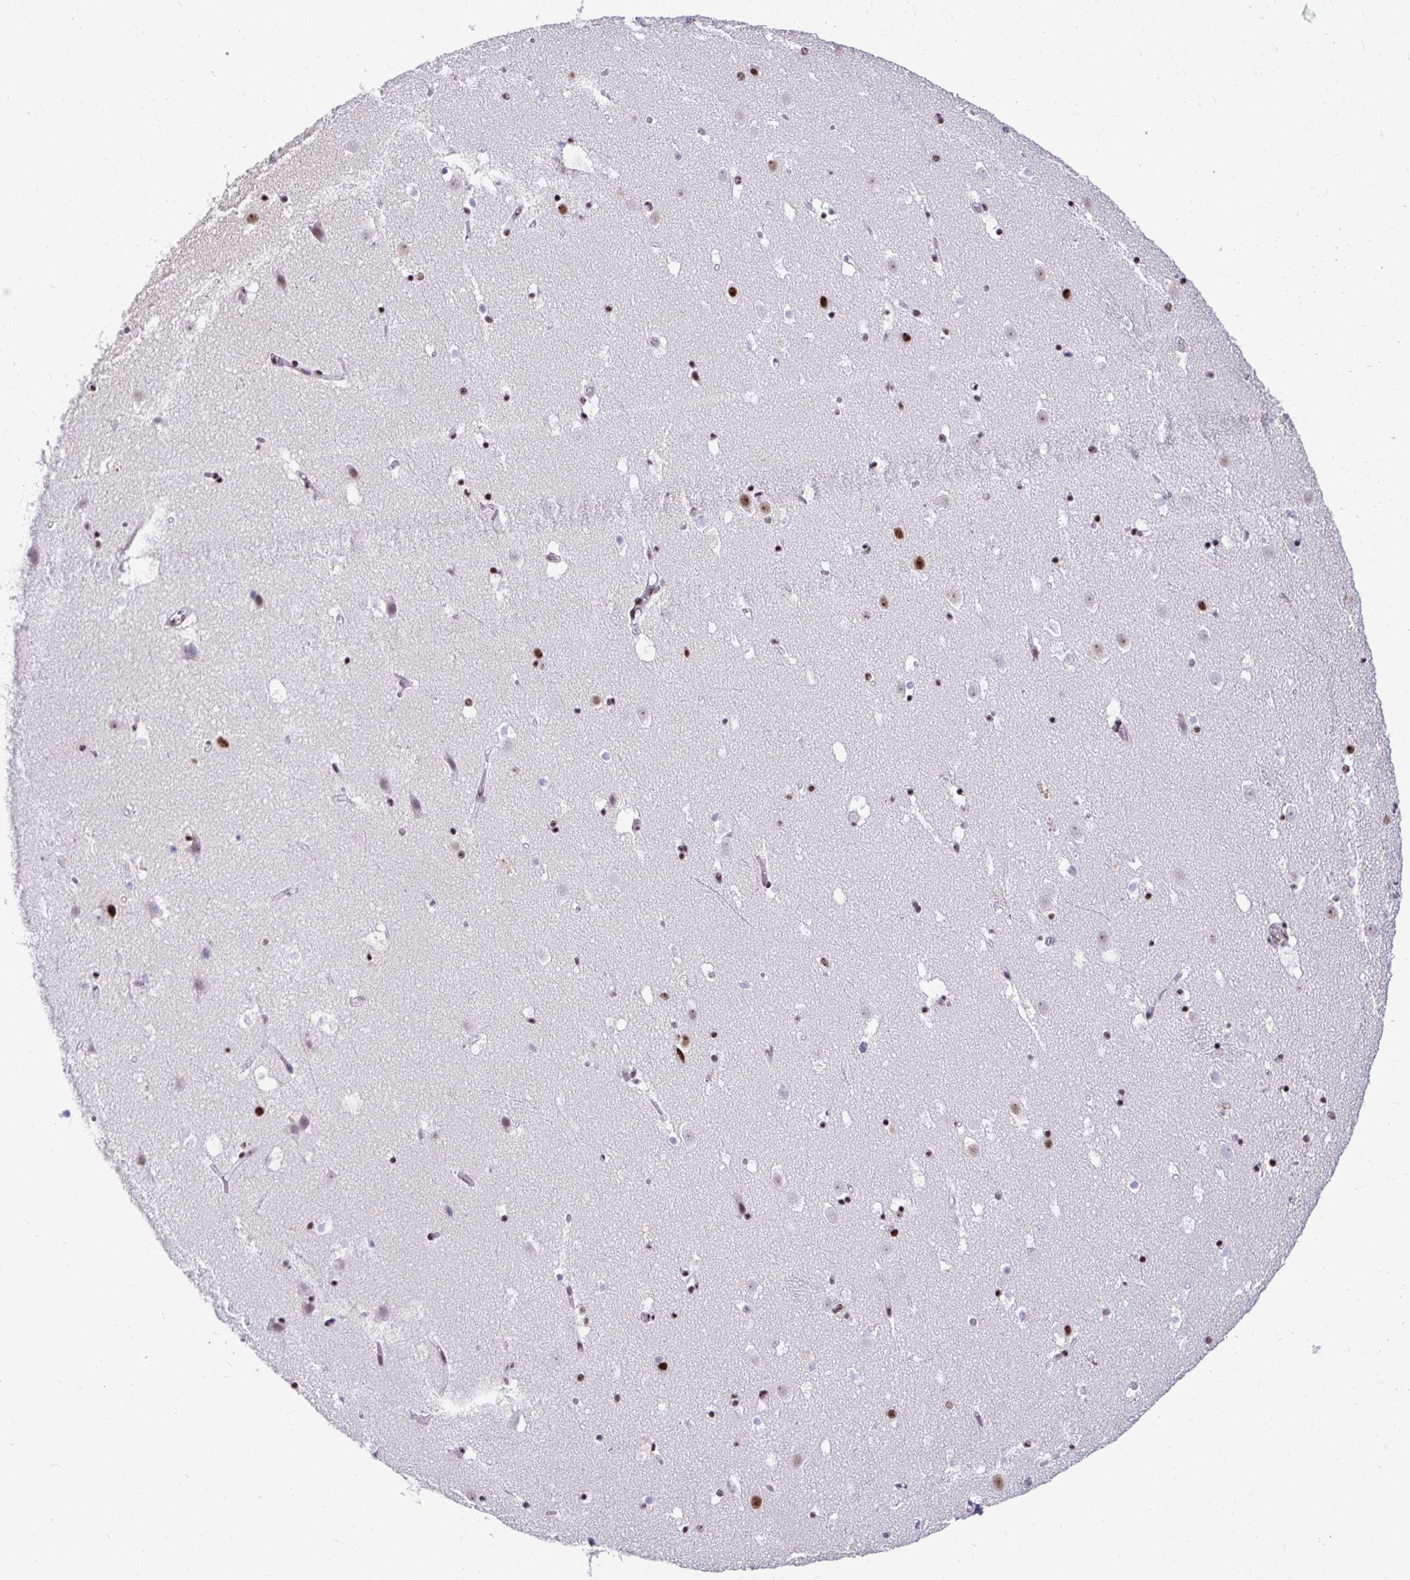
{"staining": {"intensity": "strong", "quantity": "<25%", "location": "nuclear"}, "tissue": "caudate", "cell_type": "Glial cells", "image_type": "normal", "snomed": [{"axis": "morphology", "description": "Normal tissue, NOS"}, {"axis": "topography", "description": "Lateral ventricle wall"}], "caption": "Immunohistochemical staining of benign caudate demonstrates medium levels of strong nuclear expression in approximately <25% of glial cells. The protein is shown in brown color, while the nuclei are stained blue.", "gene": "PELP1", "patient": {"sex": "male", "age": 37}}